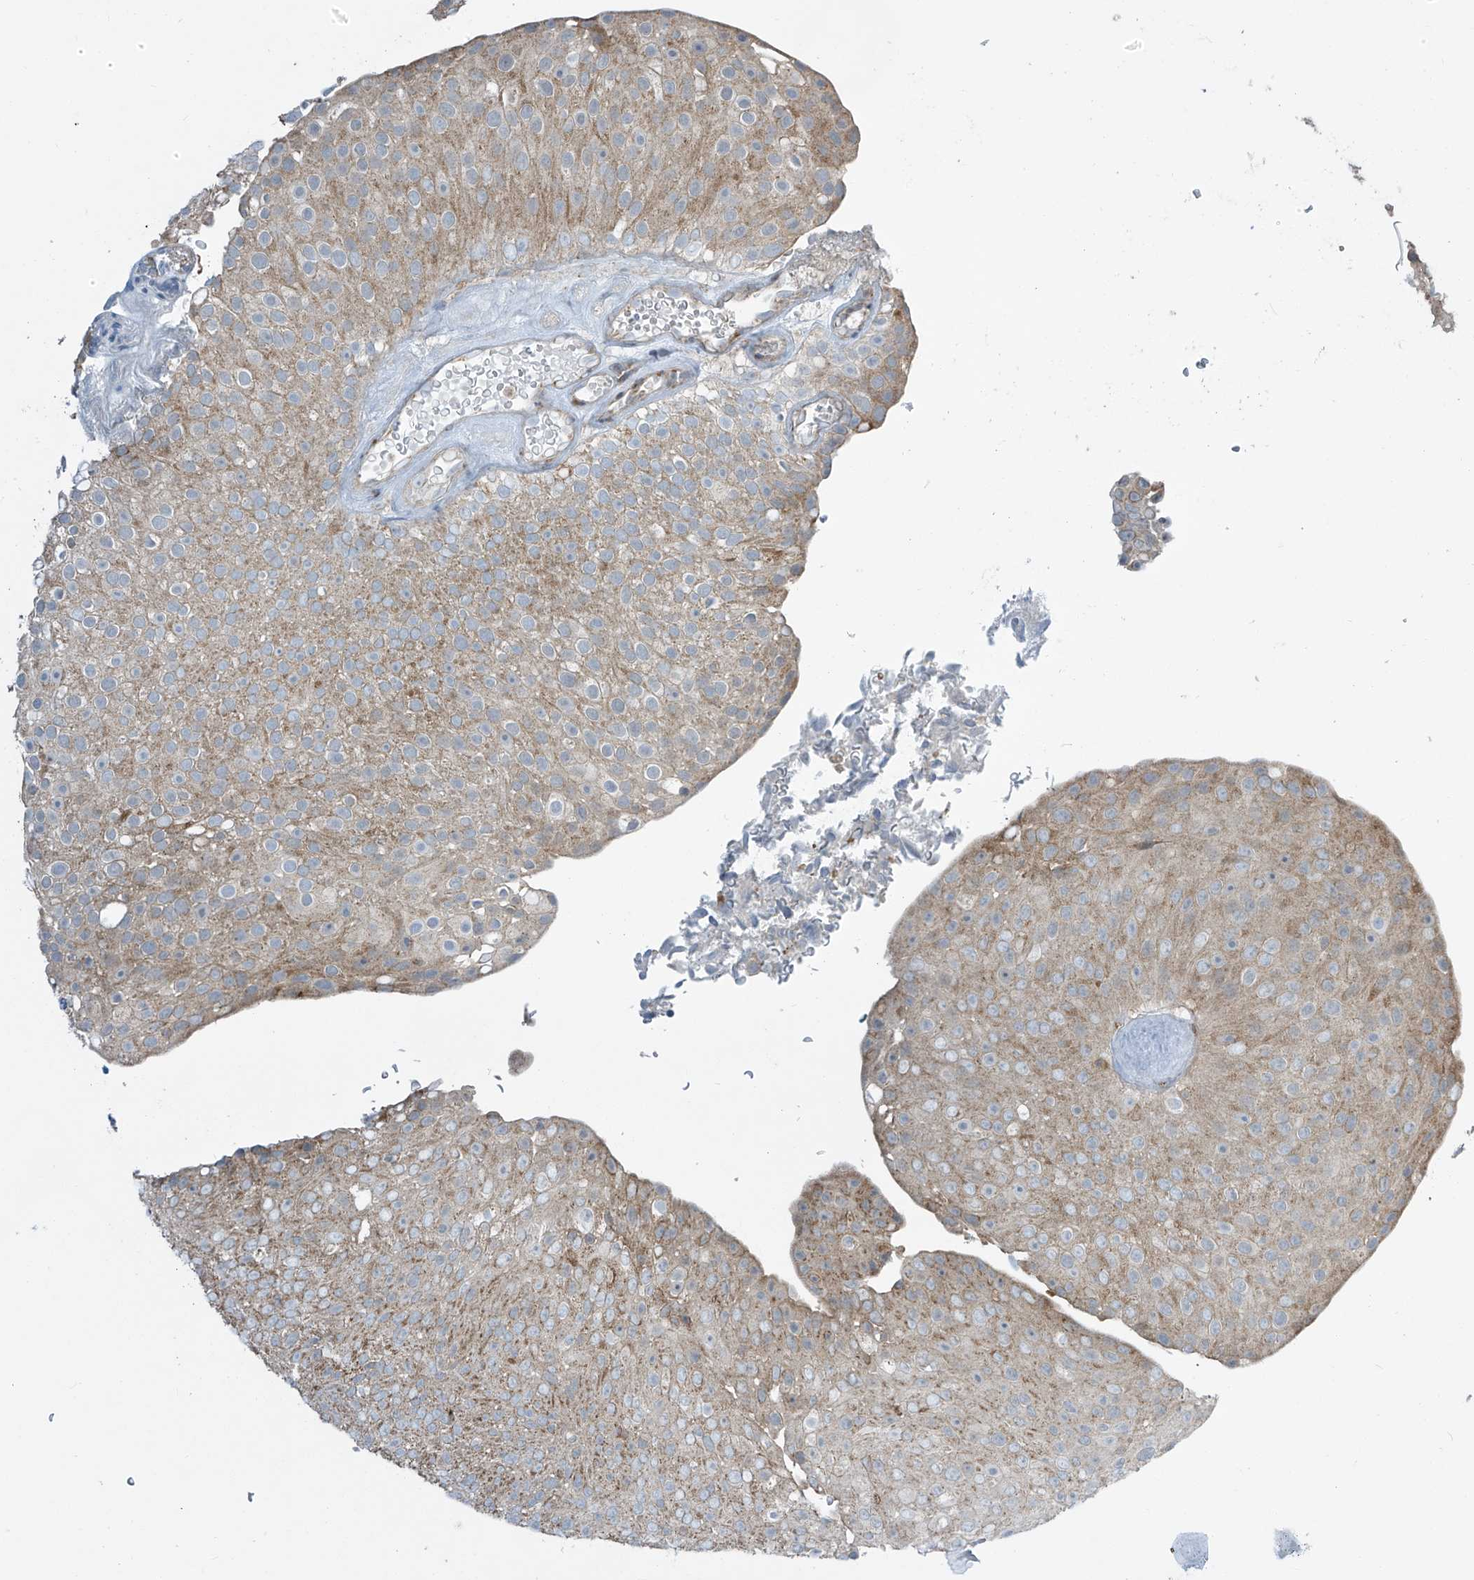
{"staining": {"intensity": "weak", "quantity": "25%-75%", "location": "cytoplasmic/membranous"}, "tissue": "urothelial cancer", "cell_type": "Tumor cells", "image_type": "cancer", "snomed": [{"axis": "morphology", "description": "Urothelial carcinoma, Low grade"}, {"axis": "topography", "description": "Urinary bladder"}], "caption": "Tumor cells show weak cytoplasmic/membranous expression in approximately 25%-75% of cells in urothelial cancer.", "gene": "PARVG", "patient": {"sex": "male", "age": 78}}